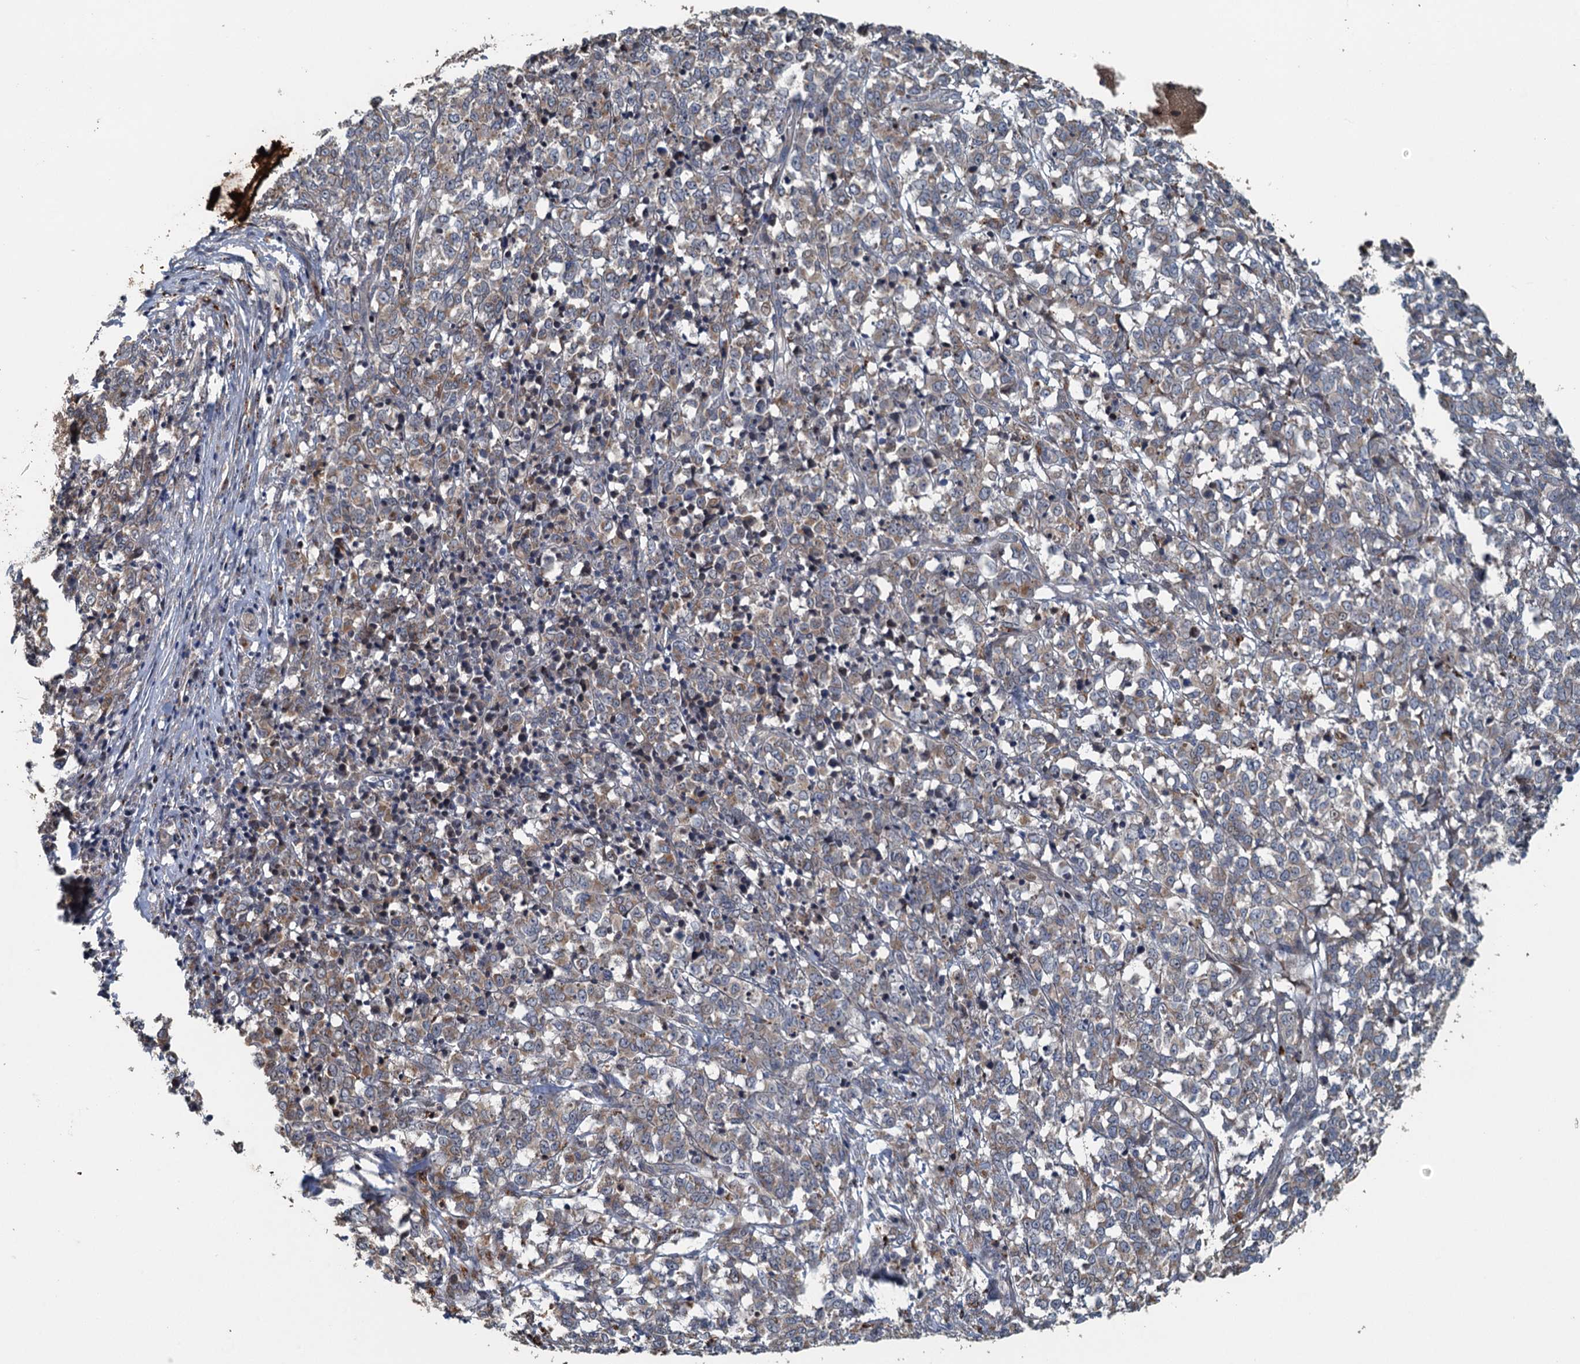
{"staining": {"intensity": "weak", "quantity": ">75%", "location": "cytoplasmic/membranous"}, "tissue": "melanoma", "cell_type": "Tumor cells", "image_type": "cancer", "snomed": [{"axis": "morphology", "description": "Malignant melanoma, NOS"}, {"axis": "topography", "description": "Skin"}], "caption": "Melanoma stained with immunohistochemistry (IHC) displays weak cytoplasmic/membranous staining in about >75% of tumor cells.", "gene": "AGRN", "patient": {"sex": "female", "age": 72}}